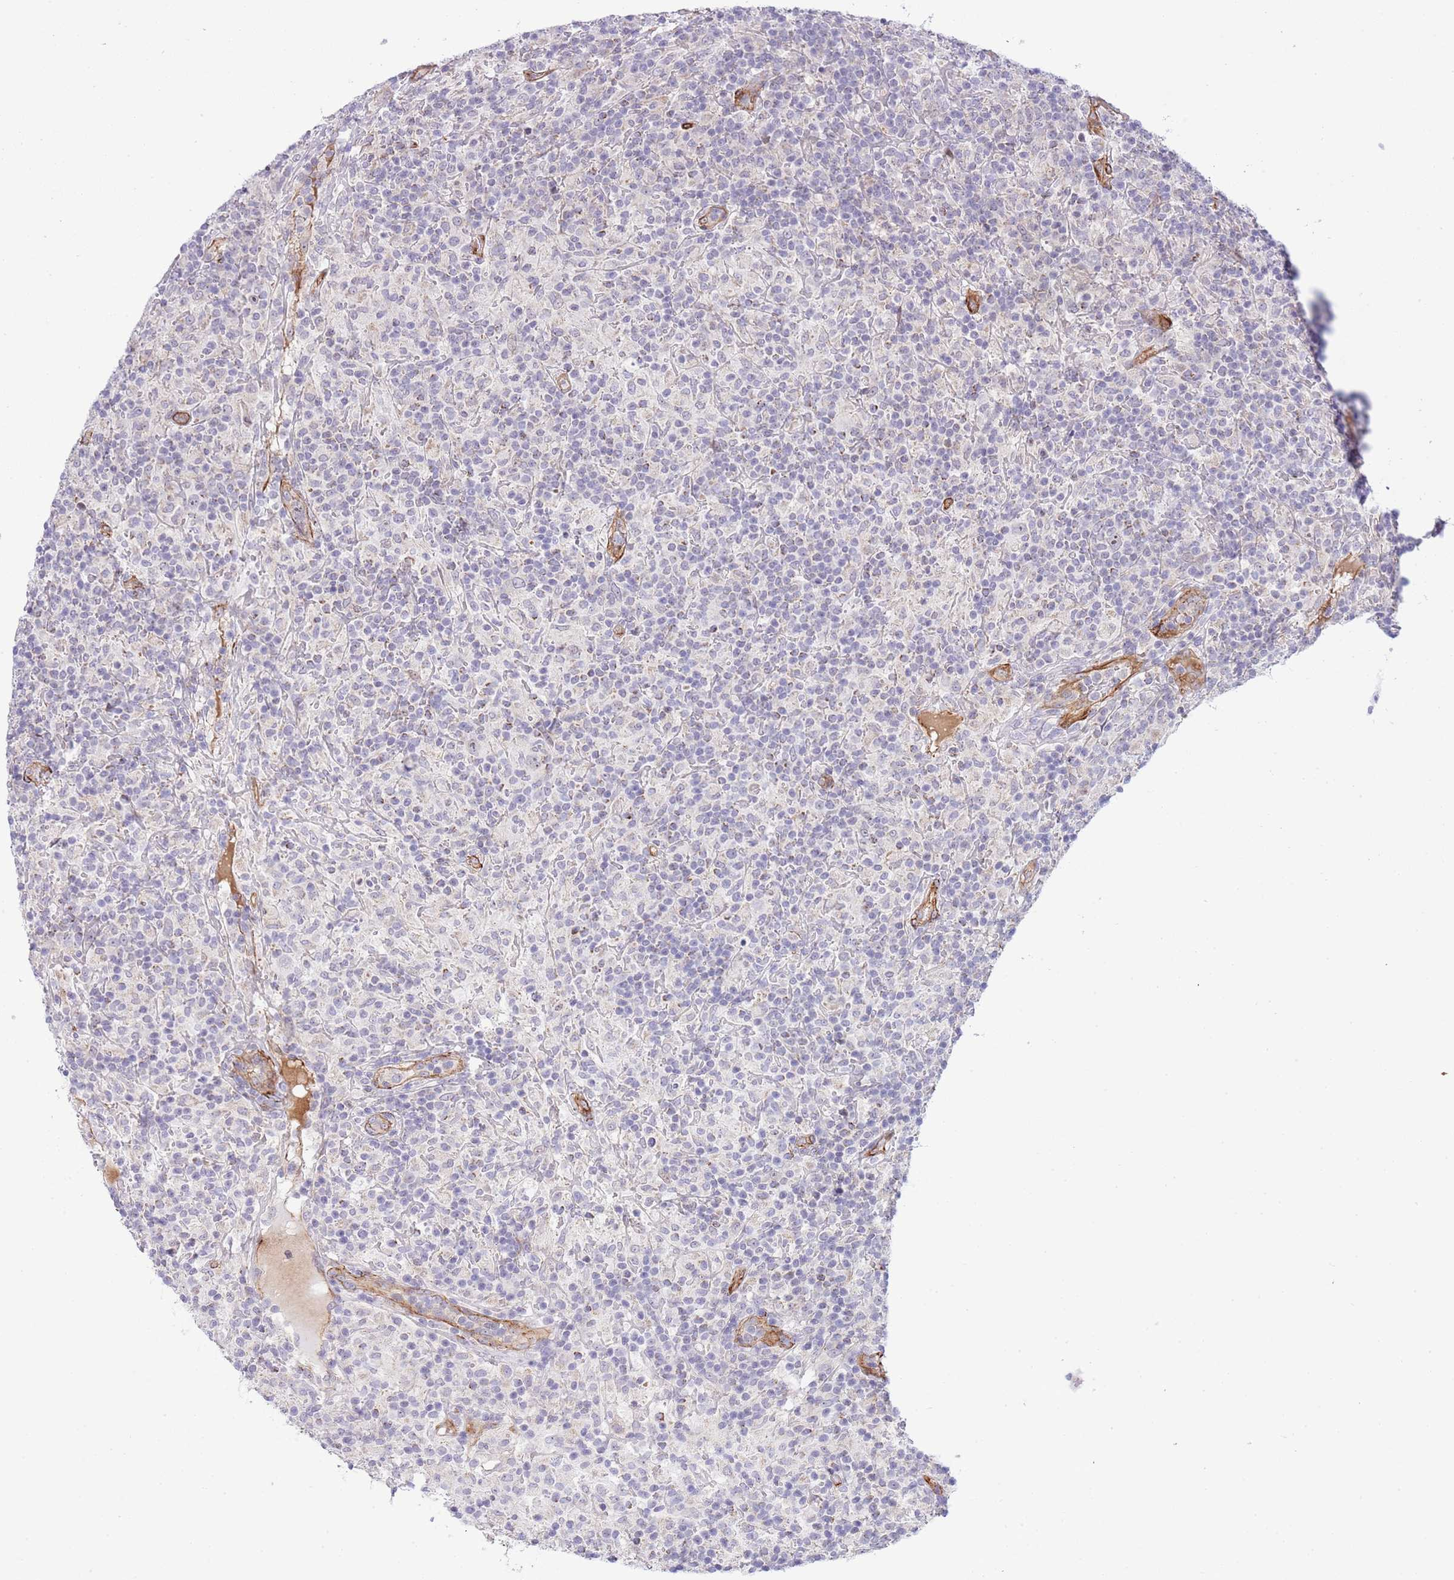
{"staining": {"intensity": "negative", "quantity": "none", "location": "none"}, "tissue": "lymphoma", "cell_type": "Tumor cells", "image_type": "cancer", "snomed": [{"axis": "morphology", "description": "Hodgkin's disease, NOS"}, {"axis": "topography", "description": "Lymph node"}], "caption": "This is an IHC histopathology image of human Hodgkin's disease. There is no positivity in tumor cells.", "gene": "NEK3", "patient": {"sex": "male", "age": 70}}